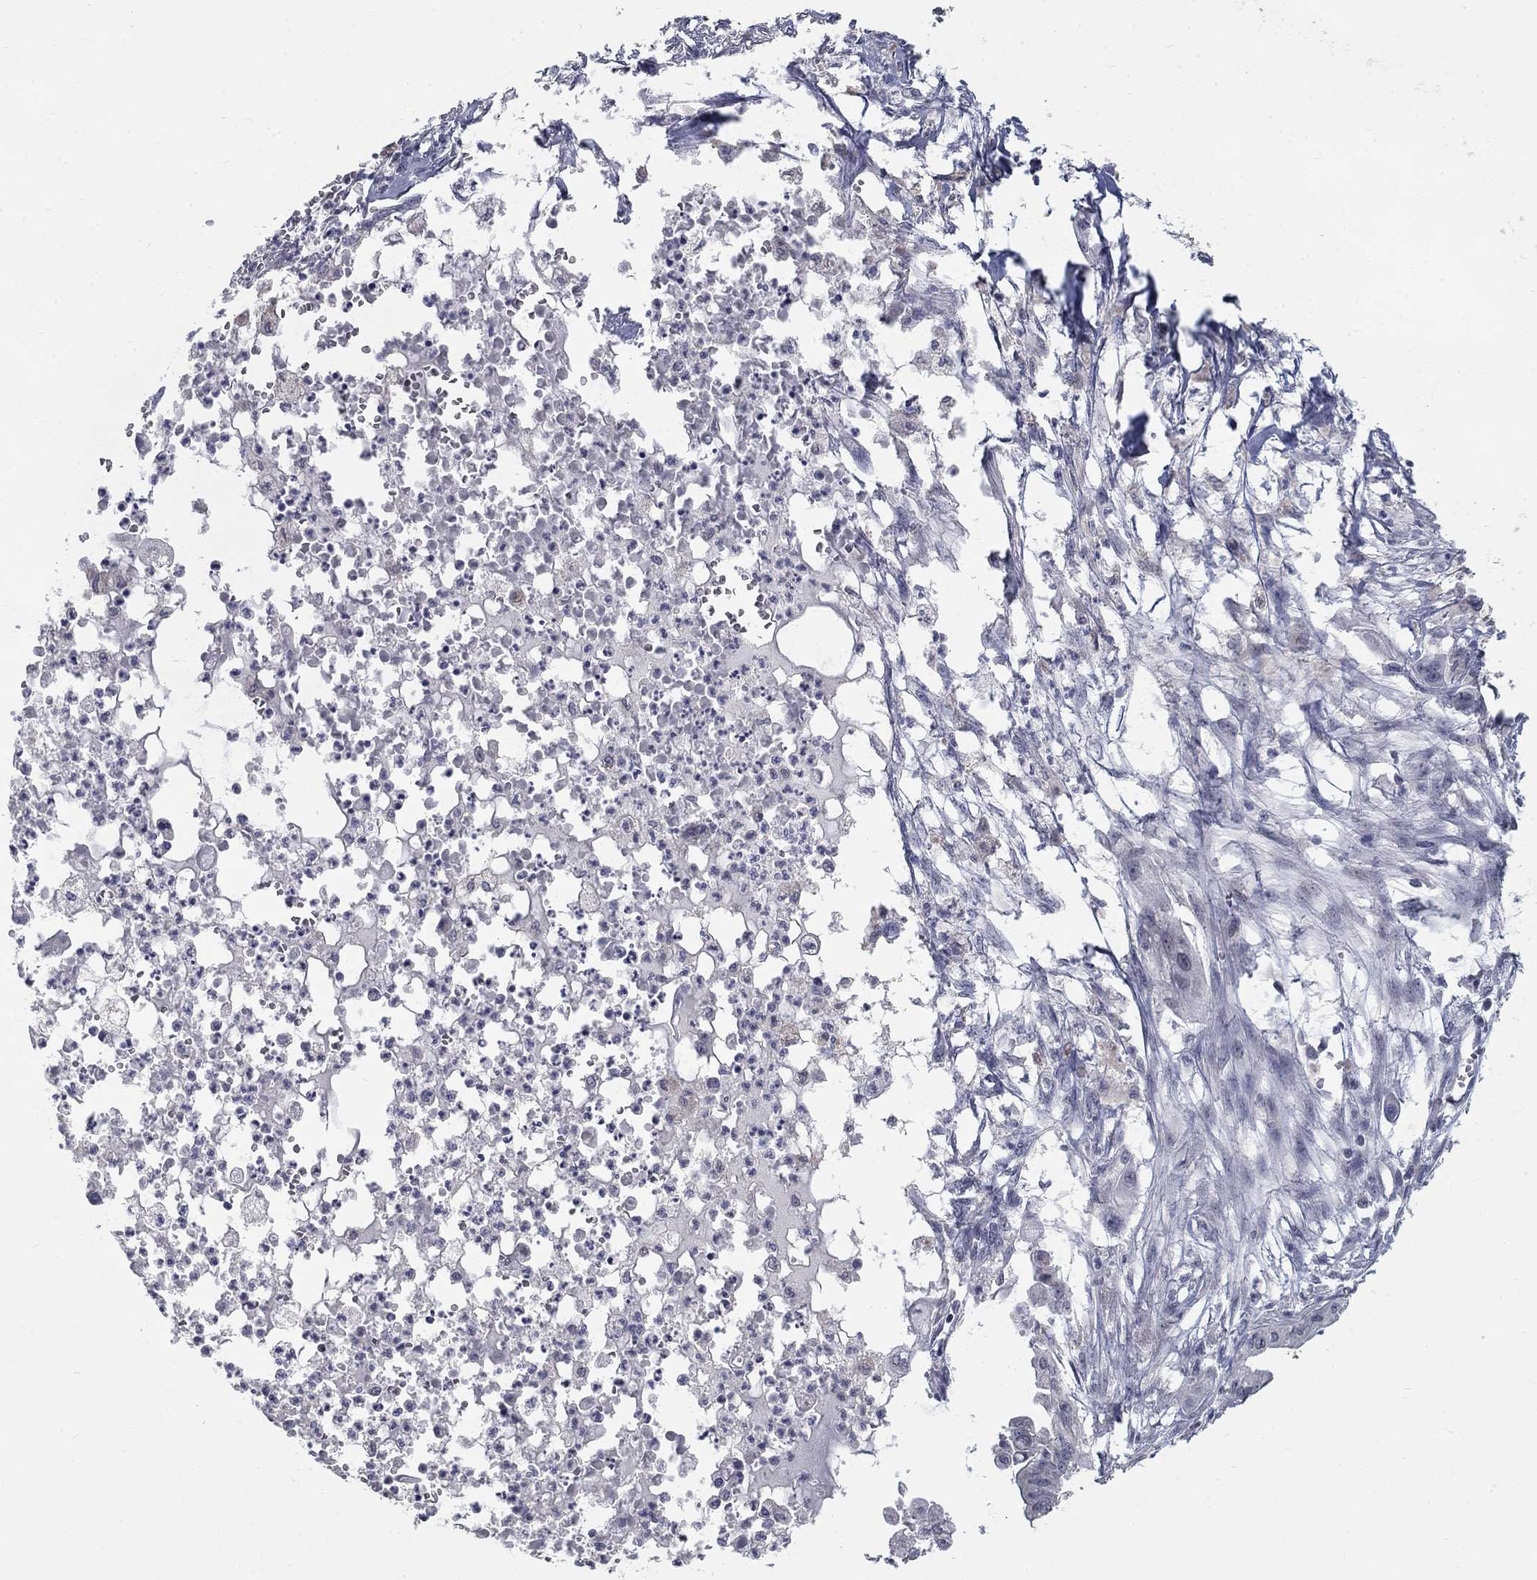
{"staining": {"intensity": "negative", "quantity": "none", "location": "none"}, "tissue": "pancreatic cancer", "cell_type": "Tumor cells", "image_type": "cancer", "snomed": [{"axis": "morphology", "description": "Normal tissue, NOS"}, {"axis": "morphology", "description": "Adenocarcinoma, NOS"}, {"axis": "topography", "description": "Pancreas"}], "caption": "Tumor cells are negative for brown protein staining in pancreatic cancer (adenocarcinoma).", "gene": "SPATA33", "patient": {"sex": "female", "age": 58}}